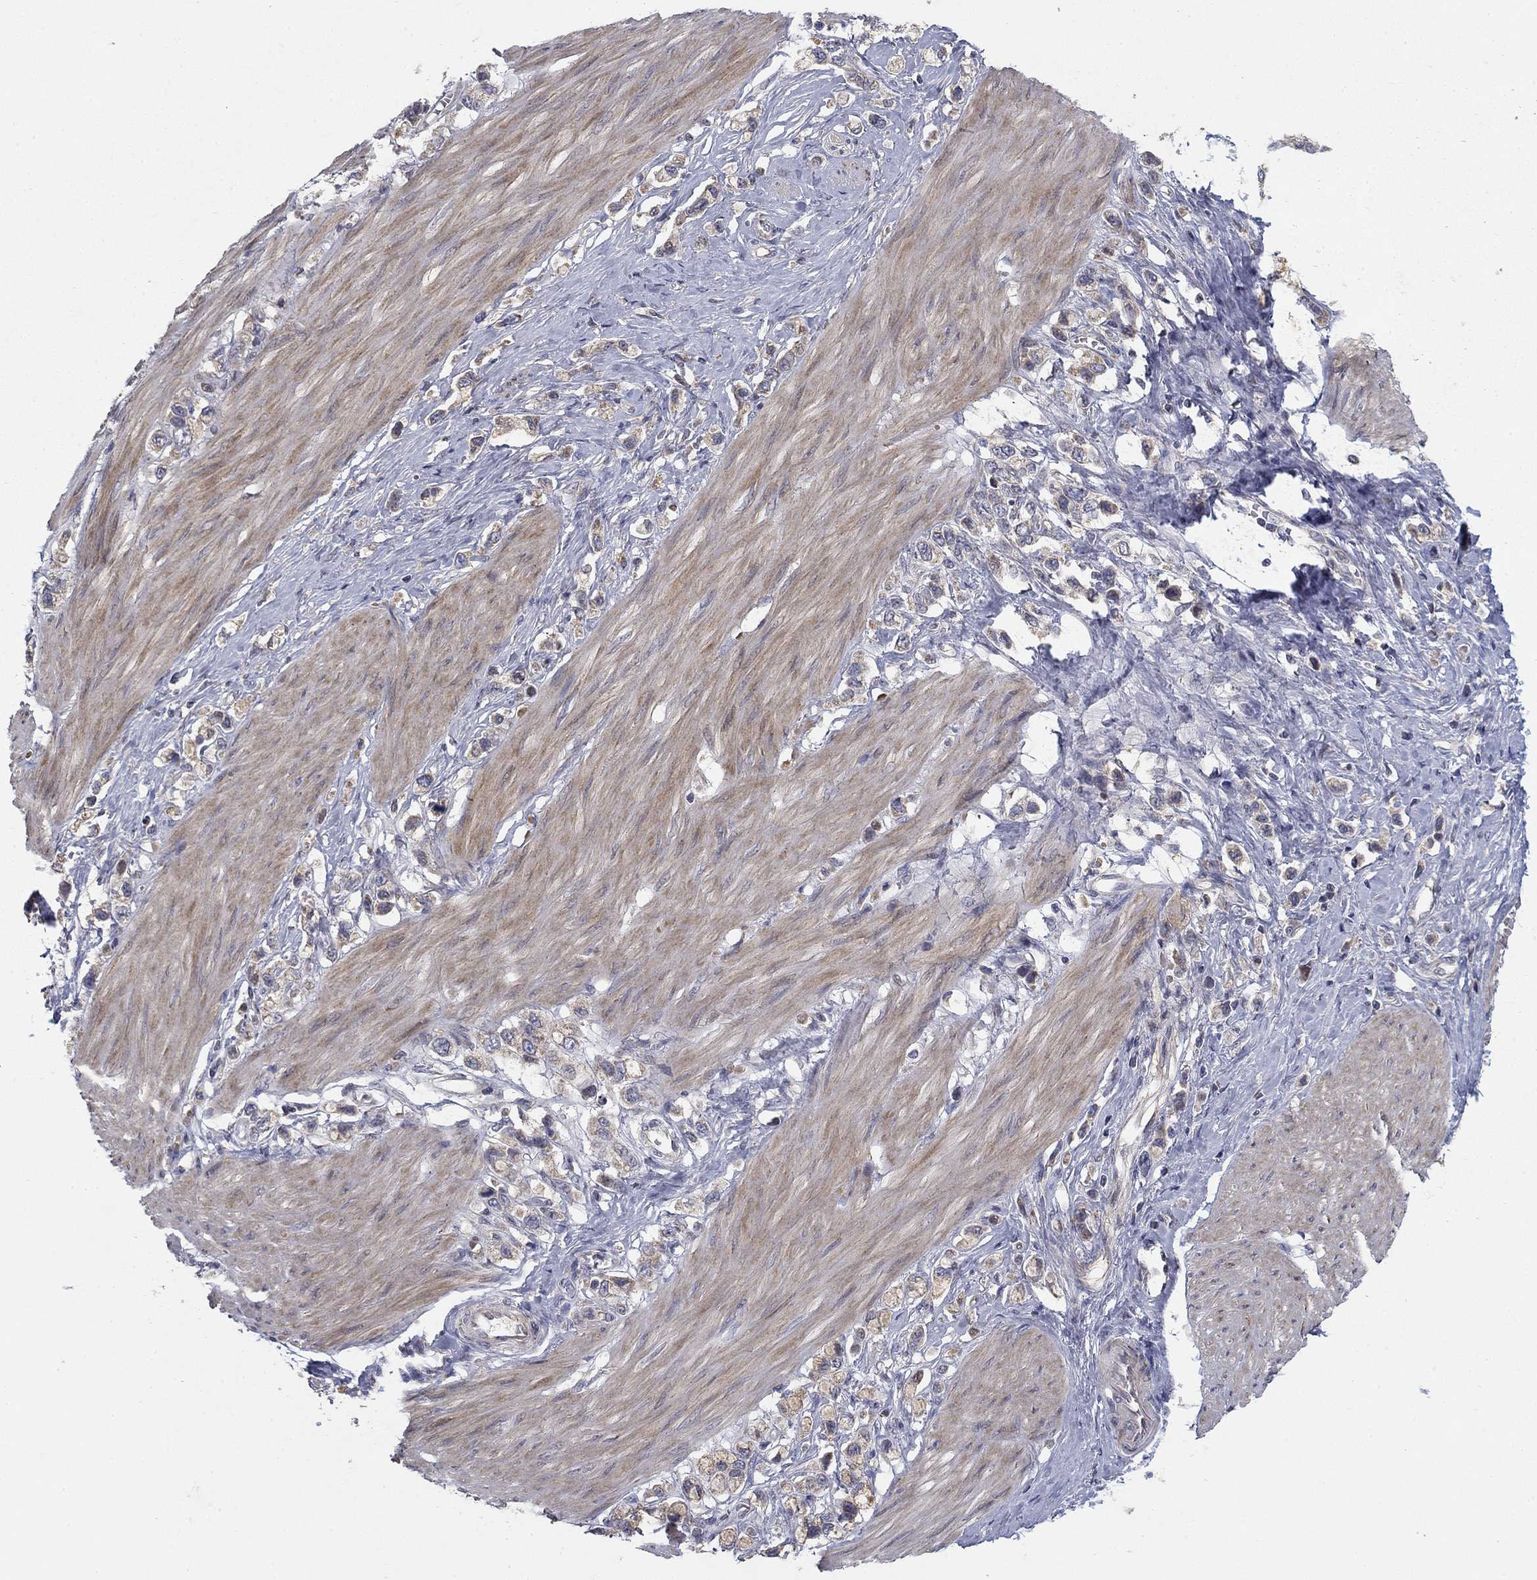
{"staining": {"intensity": "weak", "quantity": "<25%", "location": "cytoplasmic/membranous"}, "tissue": "stomach cancer", "cell_type": "Tumor cells", "image_type": "cancer", "snomed": [{"axis": "morphology", "description": "Normal tissue, NOS"}, {"axis": "morphology", "description": "Adenocarcinoma, NOS"}, {"axis": "morphology", "description": "Adenocarcinoma, High grade"}, {"axis": "topography", "description": "Stomach, upper"}, {"axis": "topography", "description": "Stomach"}], "caption": "Tumor cells are negative for protein expression in human stomach high-grade adenocarcinoma.", "gene": "MMAA", "patient": {"sex": "female", "age": 65}}